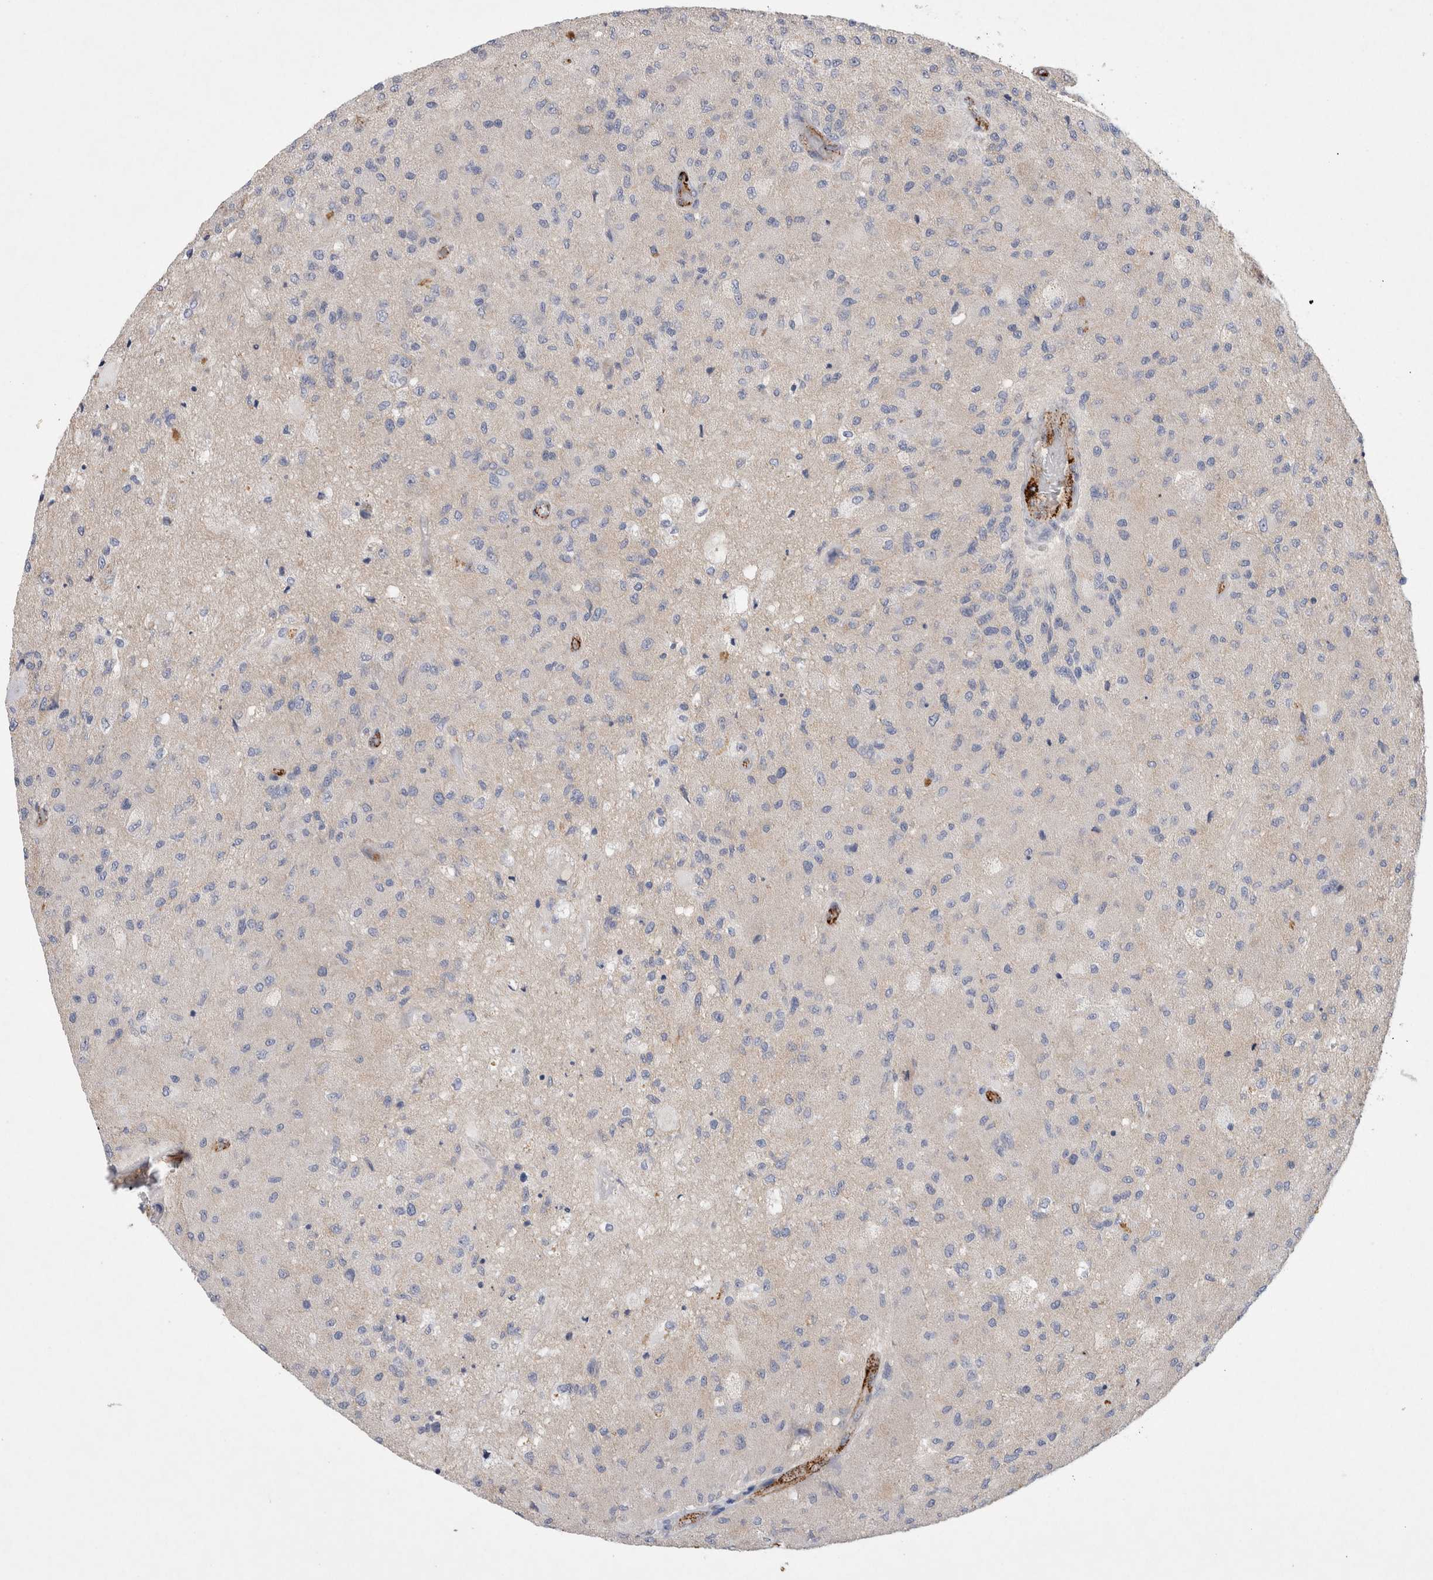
{"staining": {"intensity": "negative", "quantity": "none", "location": "none"}, "tissue": "glioma", "cell_type": "Tumor cells", "image_type": "cancer", "snomed": [{"axis": "morphology", "description": "Normal tissue, NOS"}, {"axis": "morphology", "description": "Glioma, malignant, High grade"}, {"axis": "topography", "description": "Cerebral cortex"}], "caption": "This is an immunohistochemistry (IHC) image of human glioma. There is no staining in tumor cells.", "gene": "IARS2", "patient": {"sex": "male", "age": 77}}